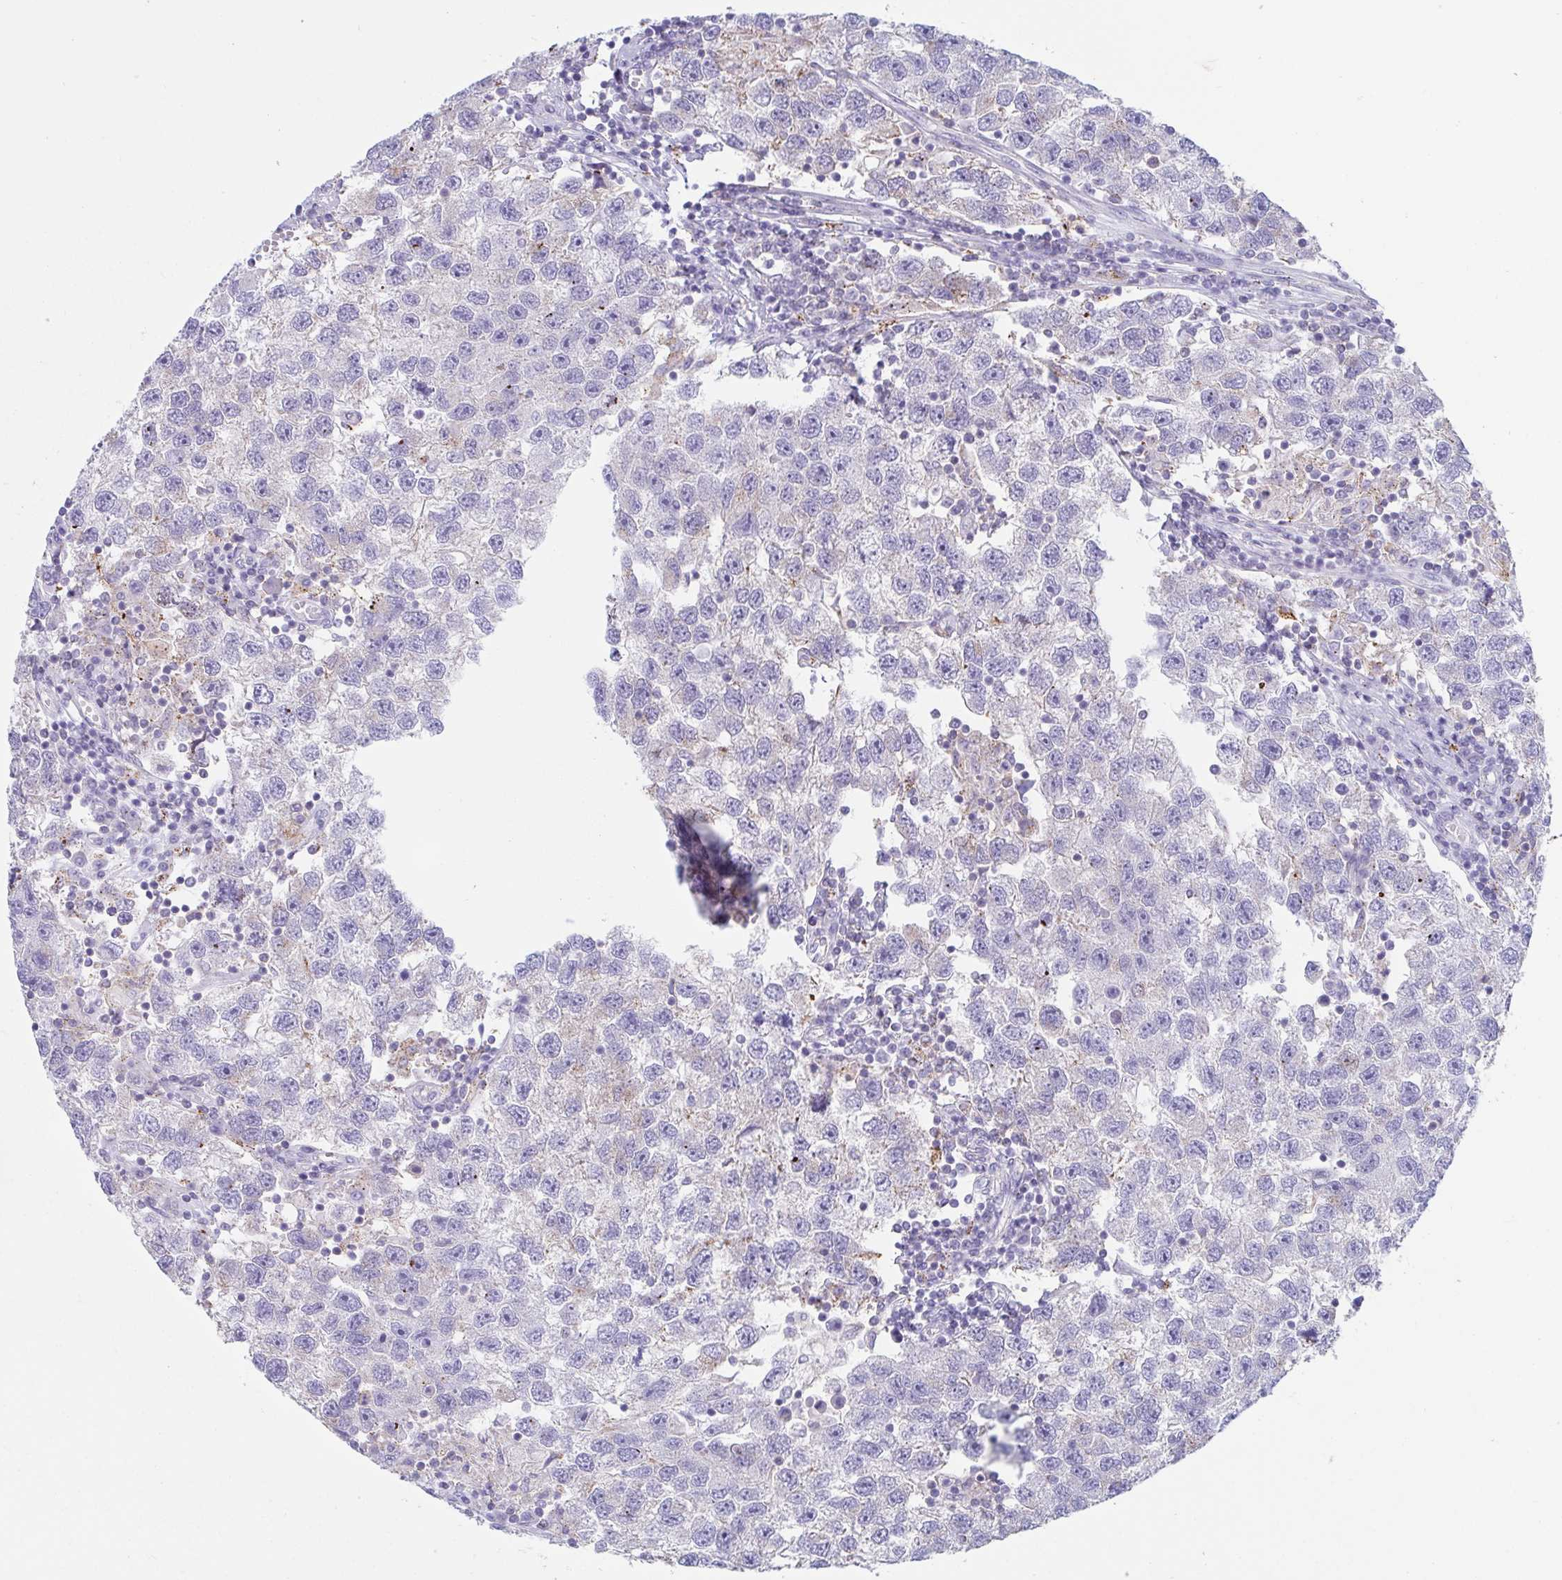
{"staining": {"intensity": "negative", "quantity": "none", "location": "none"}, "tissue": "testis cancer", "cell_type": "Tumor cells", "image_type": "cancer", "snomed": [{"axis": "morphology", "description": "Seminoma, NOS"}, {"axis": "topography", "description": "Testis"}], "caption": "Protein analysis of testis cancer displays no significant staining in tumor cells.", "gene": "CHMP5", "patient": {"sex": "male", "age": 26}}